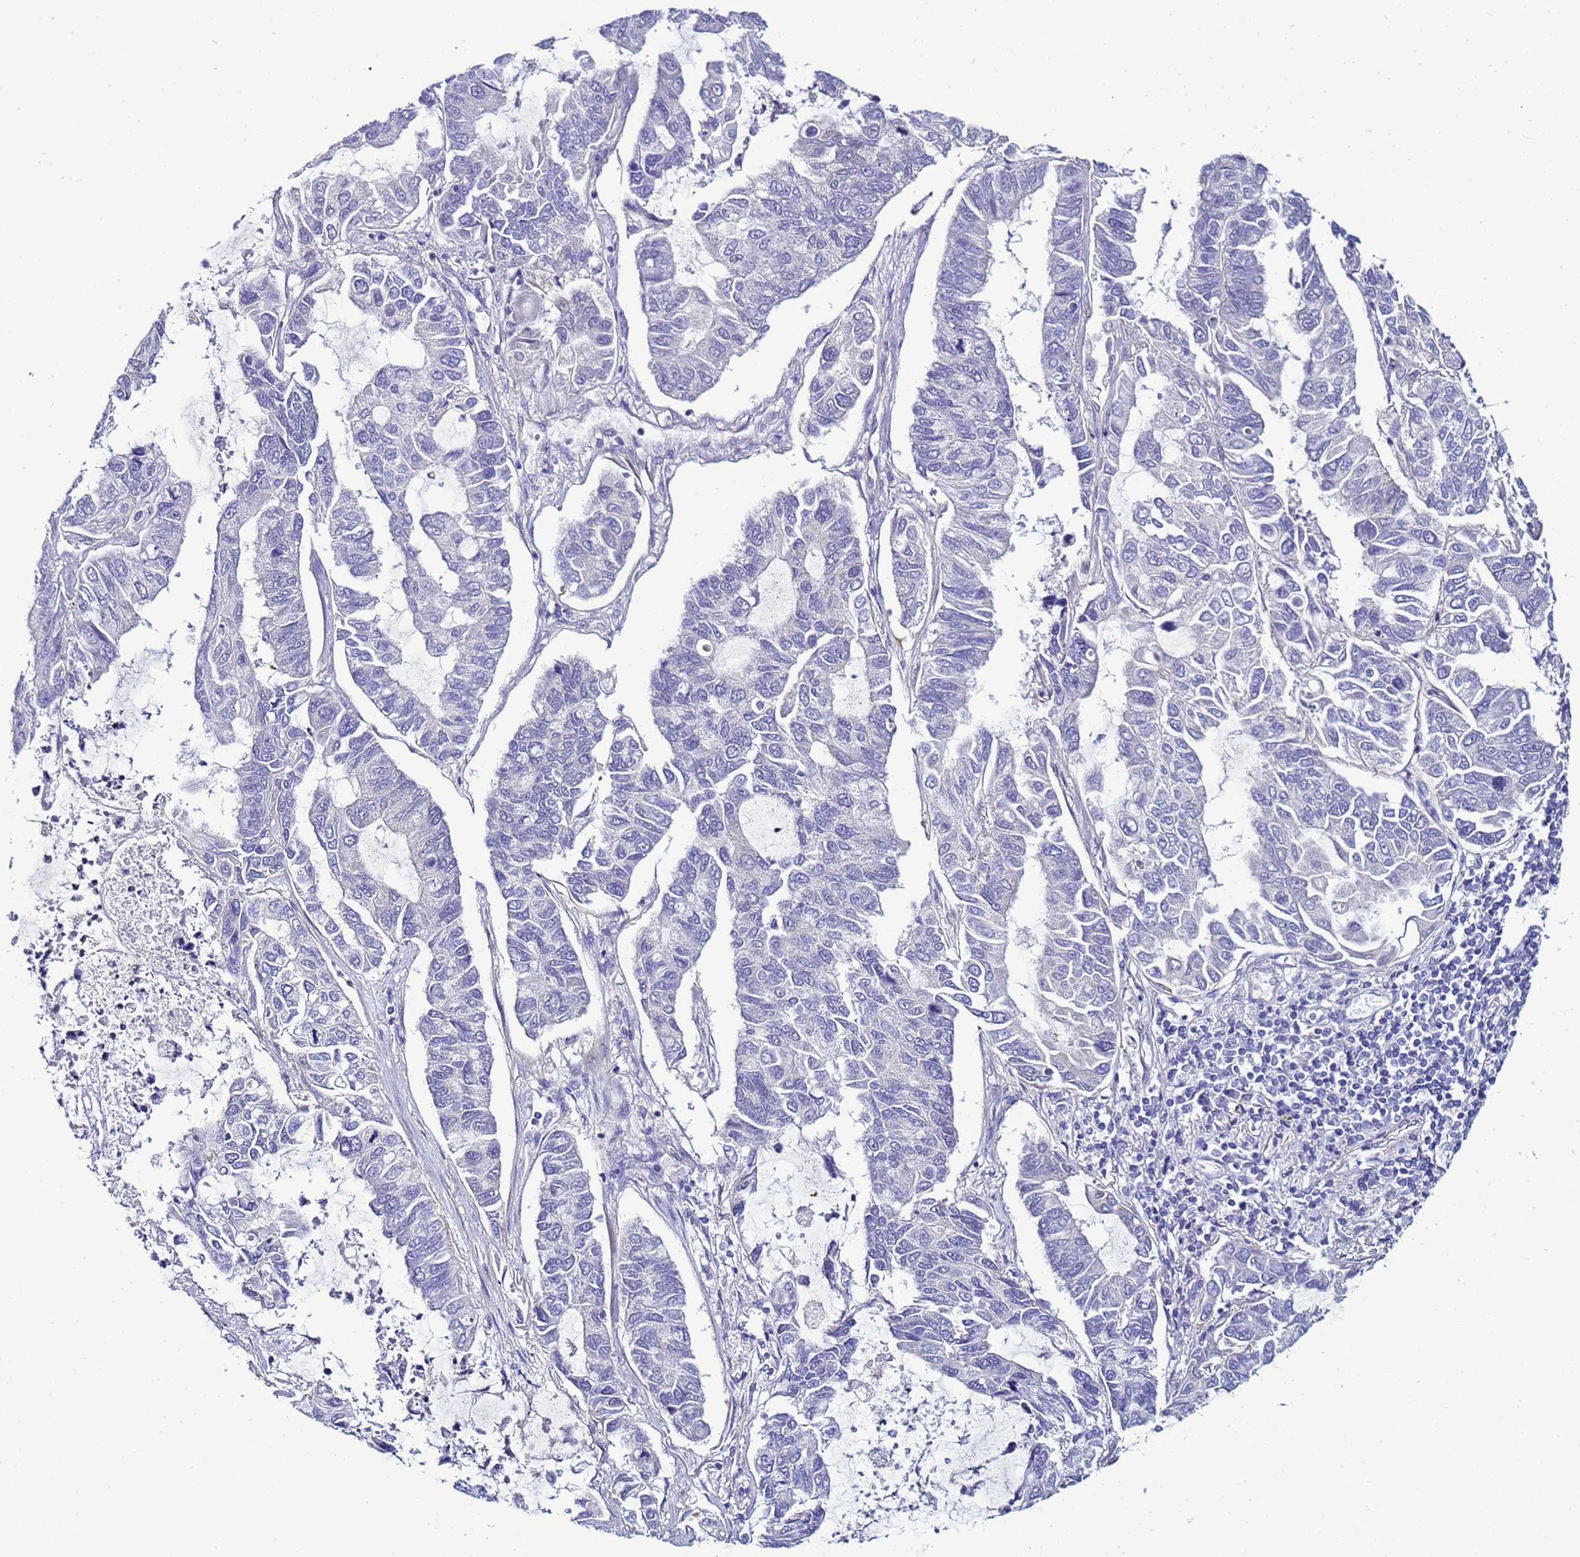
{"staining": {"intensity": "negative", "quantity": "none", "location": "none"}, "tissue": "lung cancer", "cell_type": "Tumor cells", "image_type": "cancer", "snomed": [{"axis": "morphology", "description": "Adenocarcinoma, NOS"}, {"axis": "topography", "description": "Lung"}], "caption": "This is a image of IHC staining of adenocarcinoma (lung), which shows no positivity in tumor cells. (Stains: DAB IHC with hematoxylin counter stain, Microscopy: brightfield microscopy at high magnification).", "gene": "FAM166B", "patient": {"sex": "male", "age": 64}}